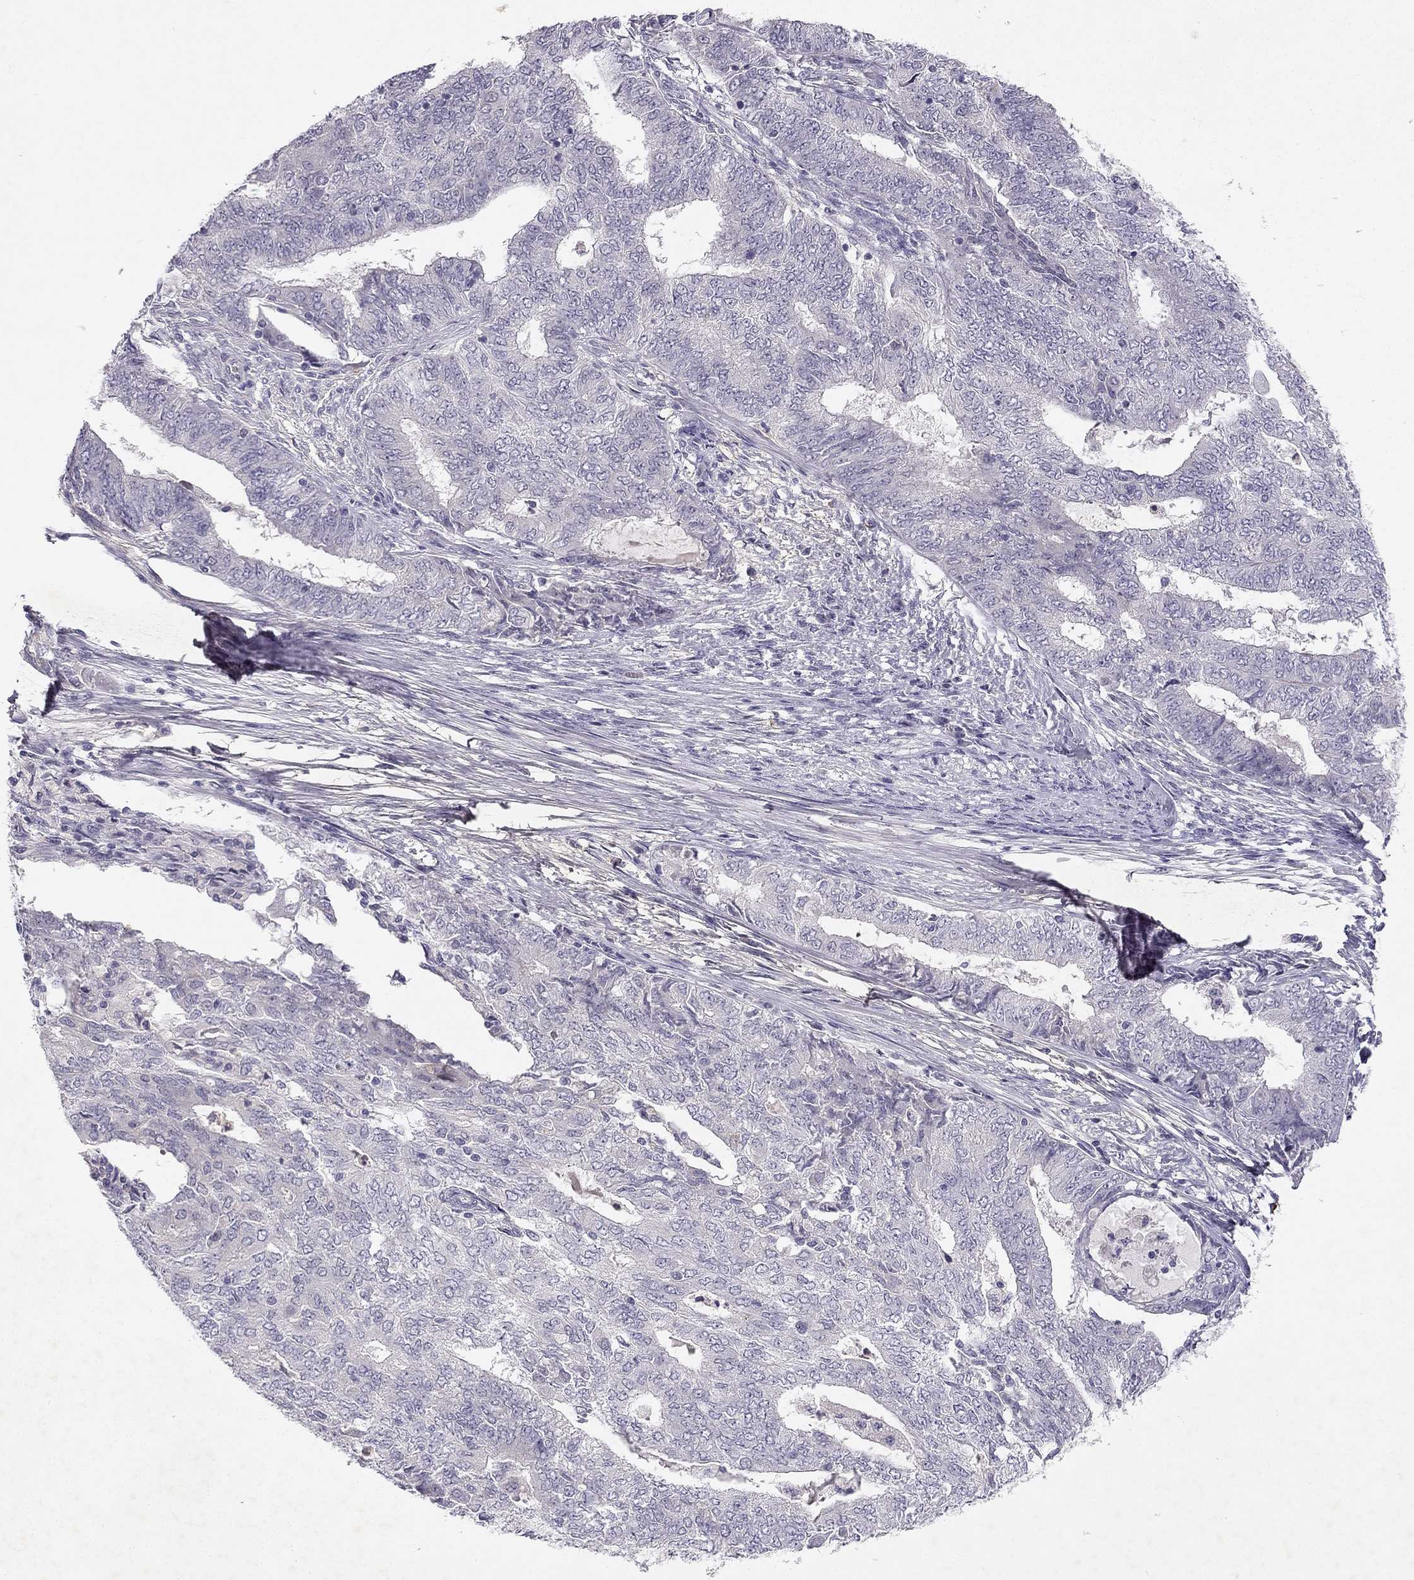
{"staining": {"intensity": "negative", "quantity": "none", "location": "none"}, "tissue": "endometrial cancer", "cell_type": "Tumor cells", "image_type": "cancer", "snomed": [{"axis": "morphology", "description": "Adenocarcinoma, NOS"}, {"axis": "topography", "description": "Endometrium"}], "caption": "DAB (3,3'-diaminobenzidine) immunohistochemical staining of human endometrial cancer demonstrates no significant expression in tumor cells.", "gene": "SLC6A4", "patient": {"sex": "female", "age": 62}}